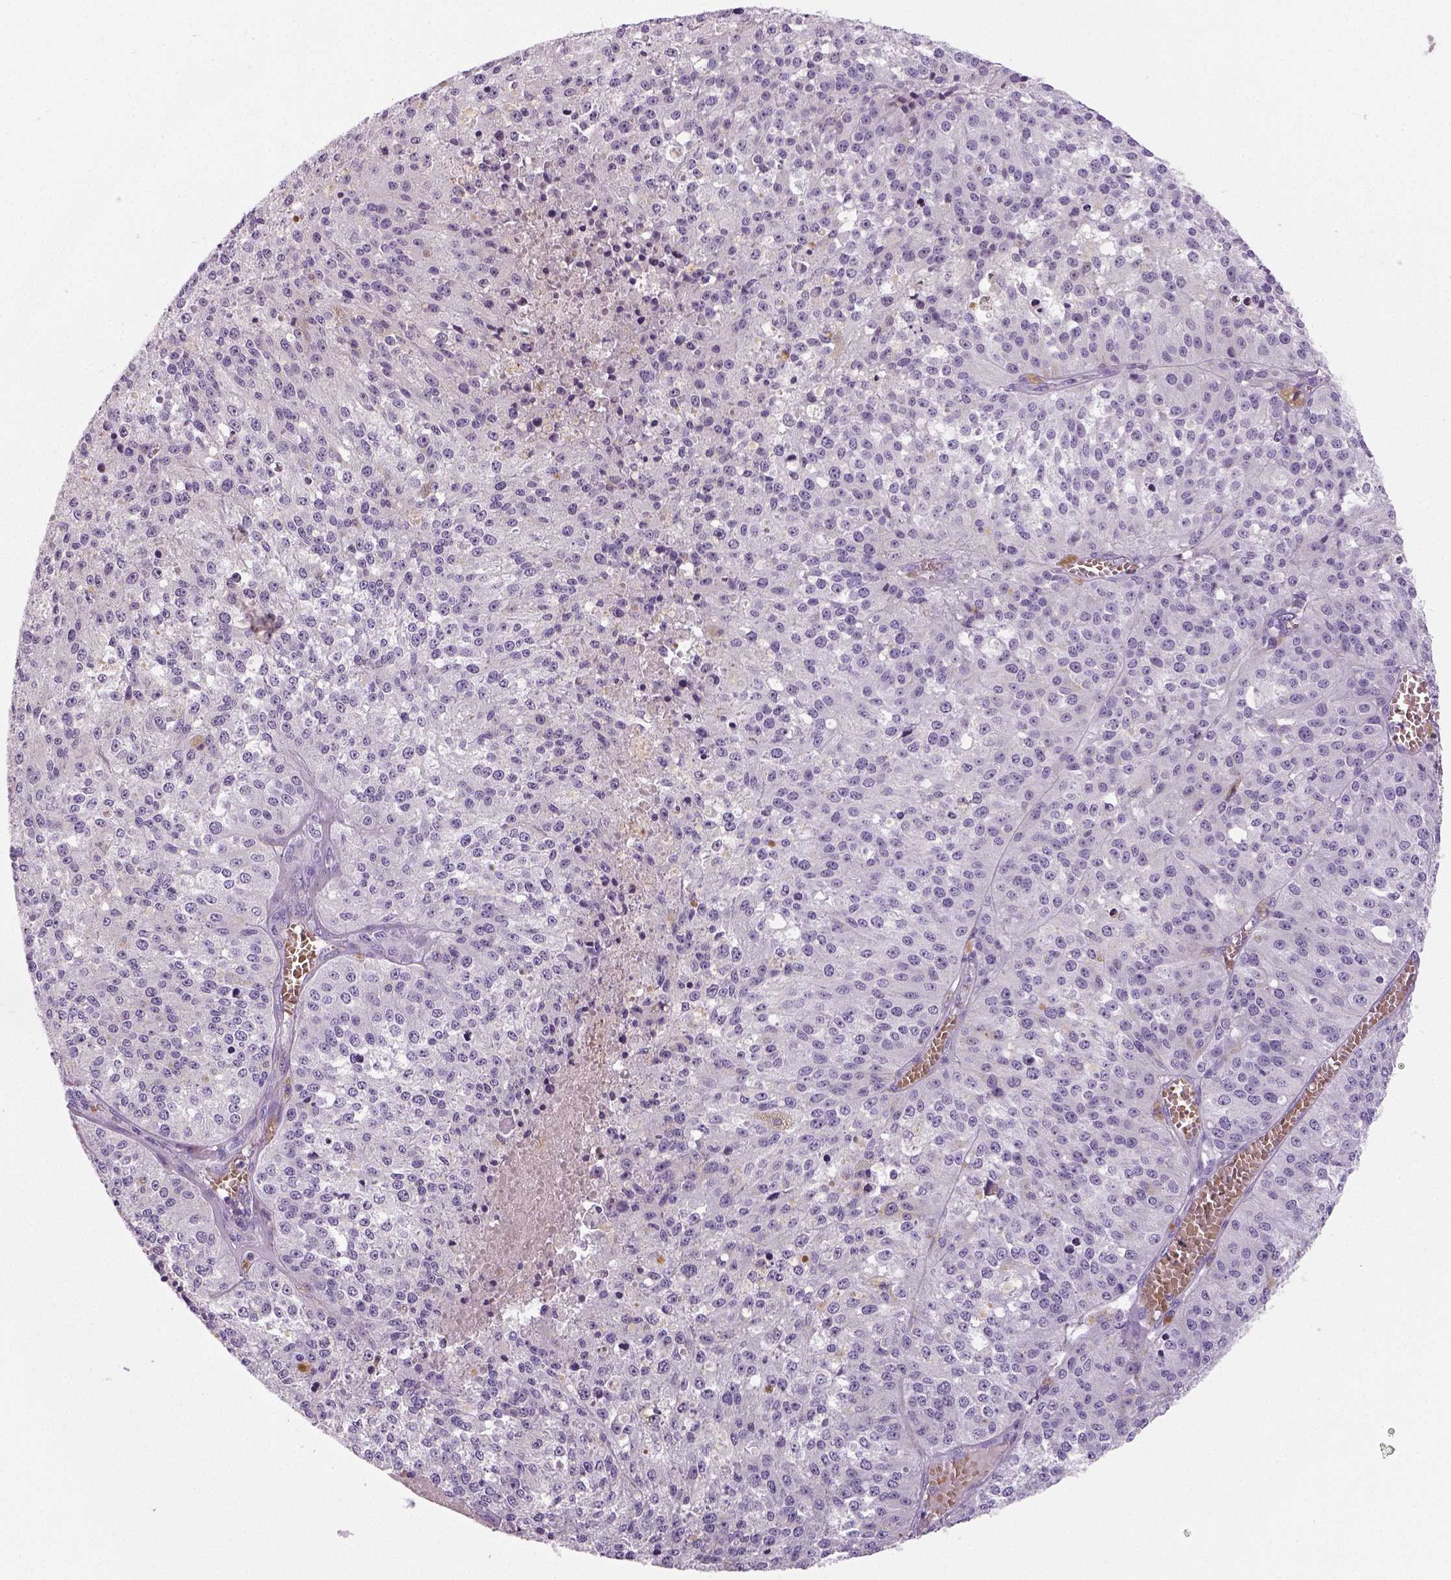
{"staining": {"intensity": "negative", "quantity": "none", "location": "none"}, "tissue": "melanoma", "cell_type": "Tumor cells", "image_type": "cancer", "snomed": [{"axis": "morphology", "description": "Malignant melanoma, Metastatic site"}, {"axis": "topography", "description": "Lymph node"}], "caption": "Immunohistochemistry of malignant melanoma (metastatic site) shows no expression in tumor cells. The staining is performed using DAB (3,3'-diaminobenzidine) brown chromogen with nuclei counter-stained in using hematoxylin.", "gene": "TSPAN7", "patient": {"sex": "female", "age": 64}}